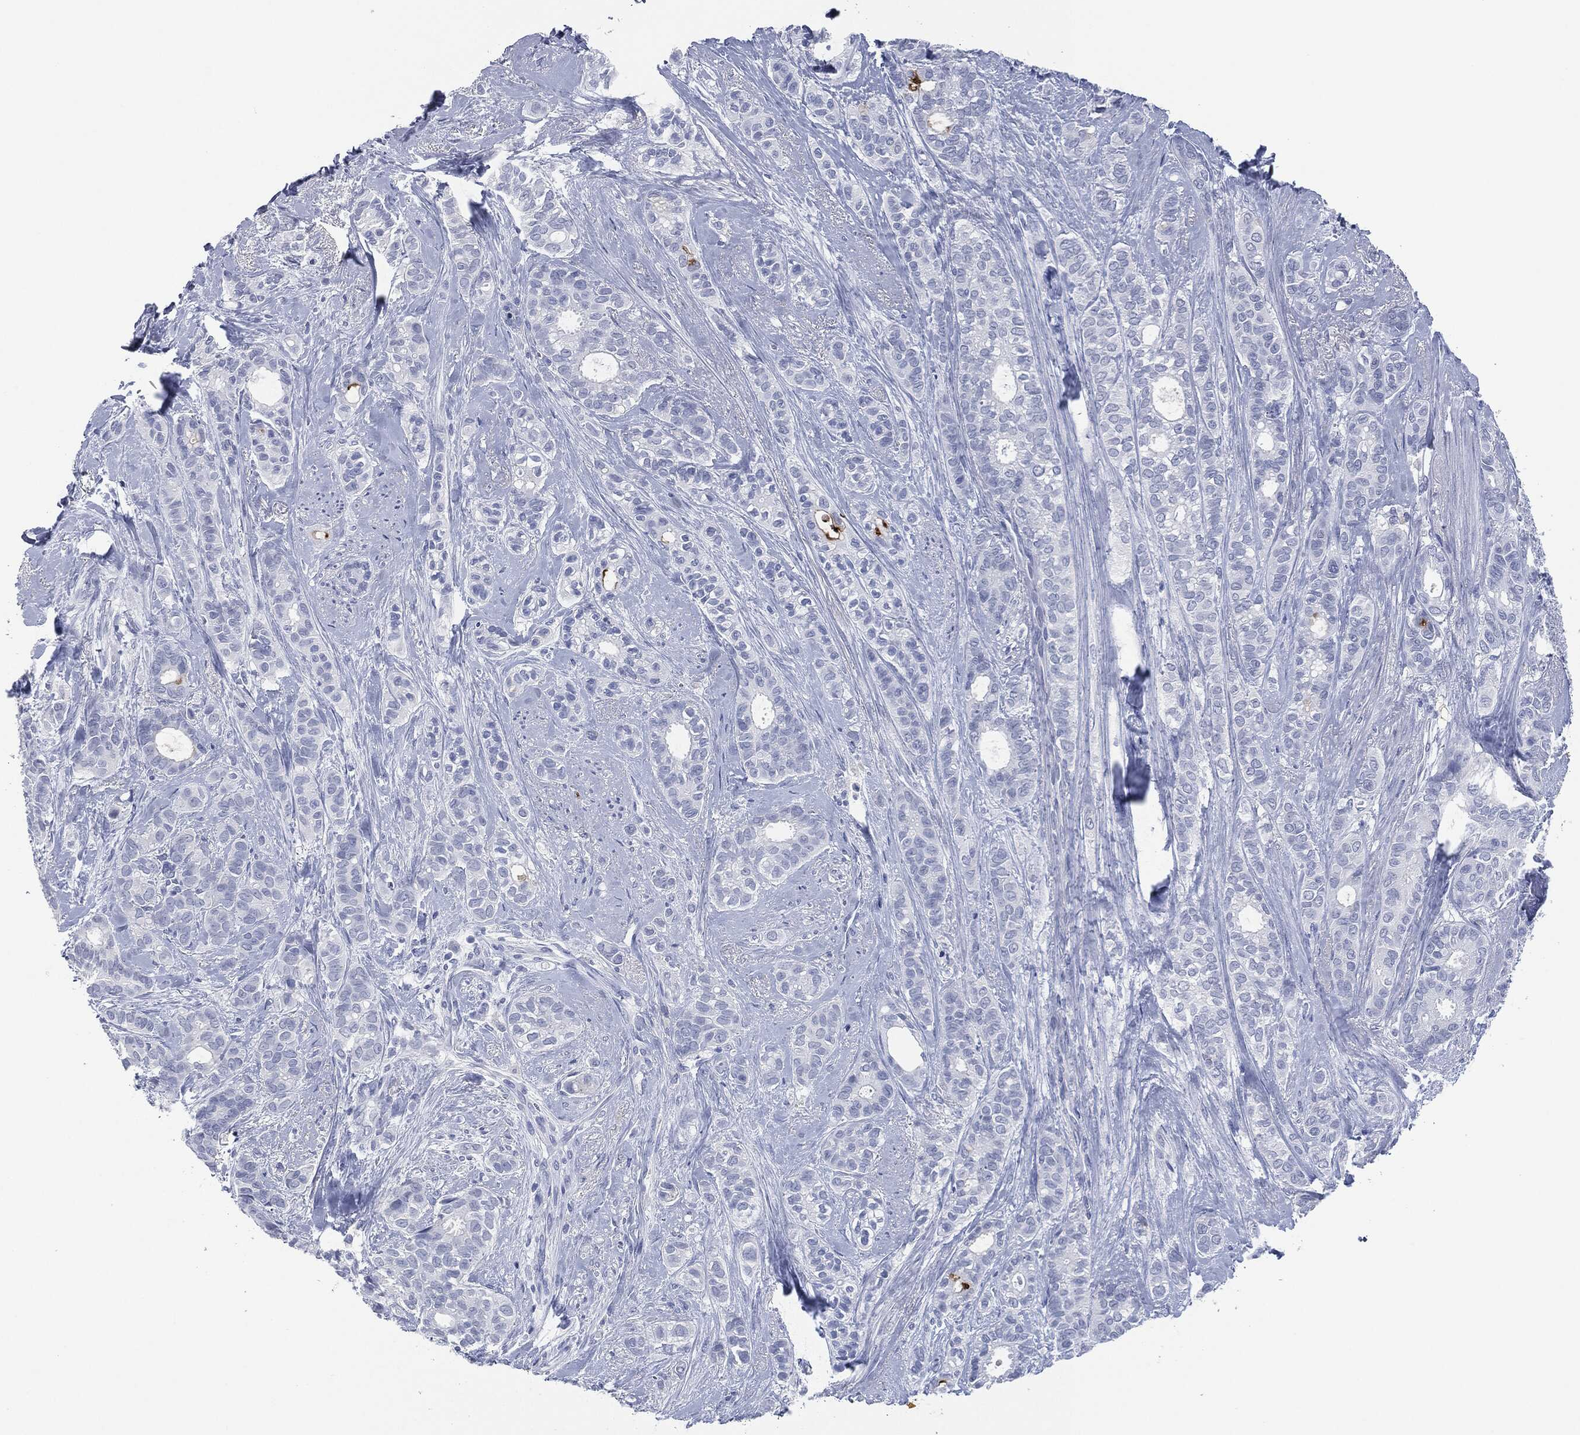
{"staining": {"intensity": "negative", "quantity": "none", "location": "none"}, "tissue": "breast cancer", "cell_type": "Tumor cells", "image_type": "cancer", "snomed": [{"axis": "morphology", "description": "Duct carcinoma"}, {"axis": "topography", "description": "Breast"}], "caption": "DAB (3,3'-diaminobenzidine) immunohistochemical staining of breast cancer displays no significant expression in tumor cells.", "gene": "MUC16", "patient": {"sex": "female", "age": 71}}